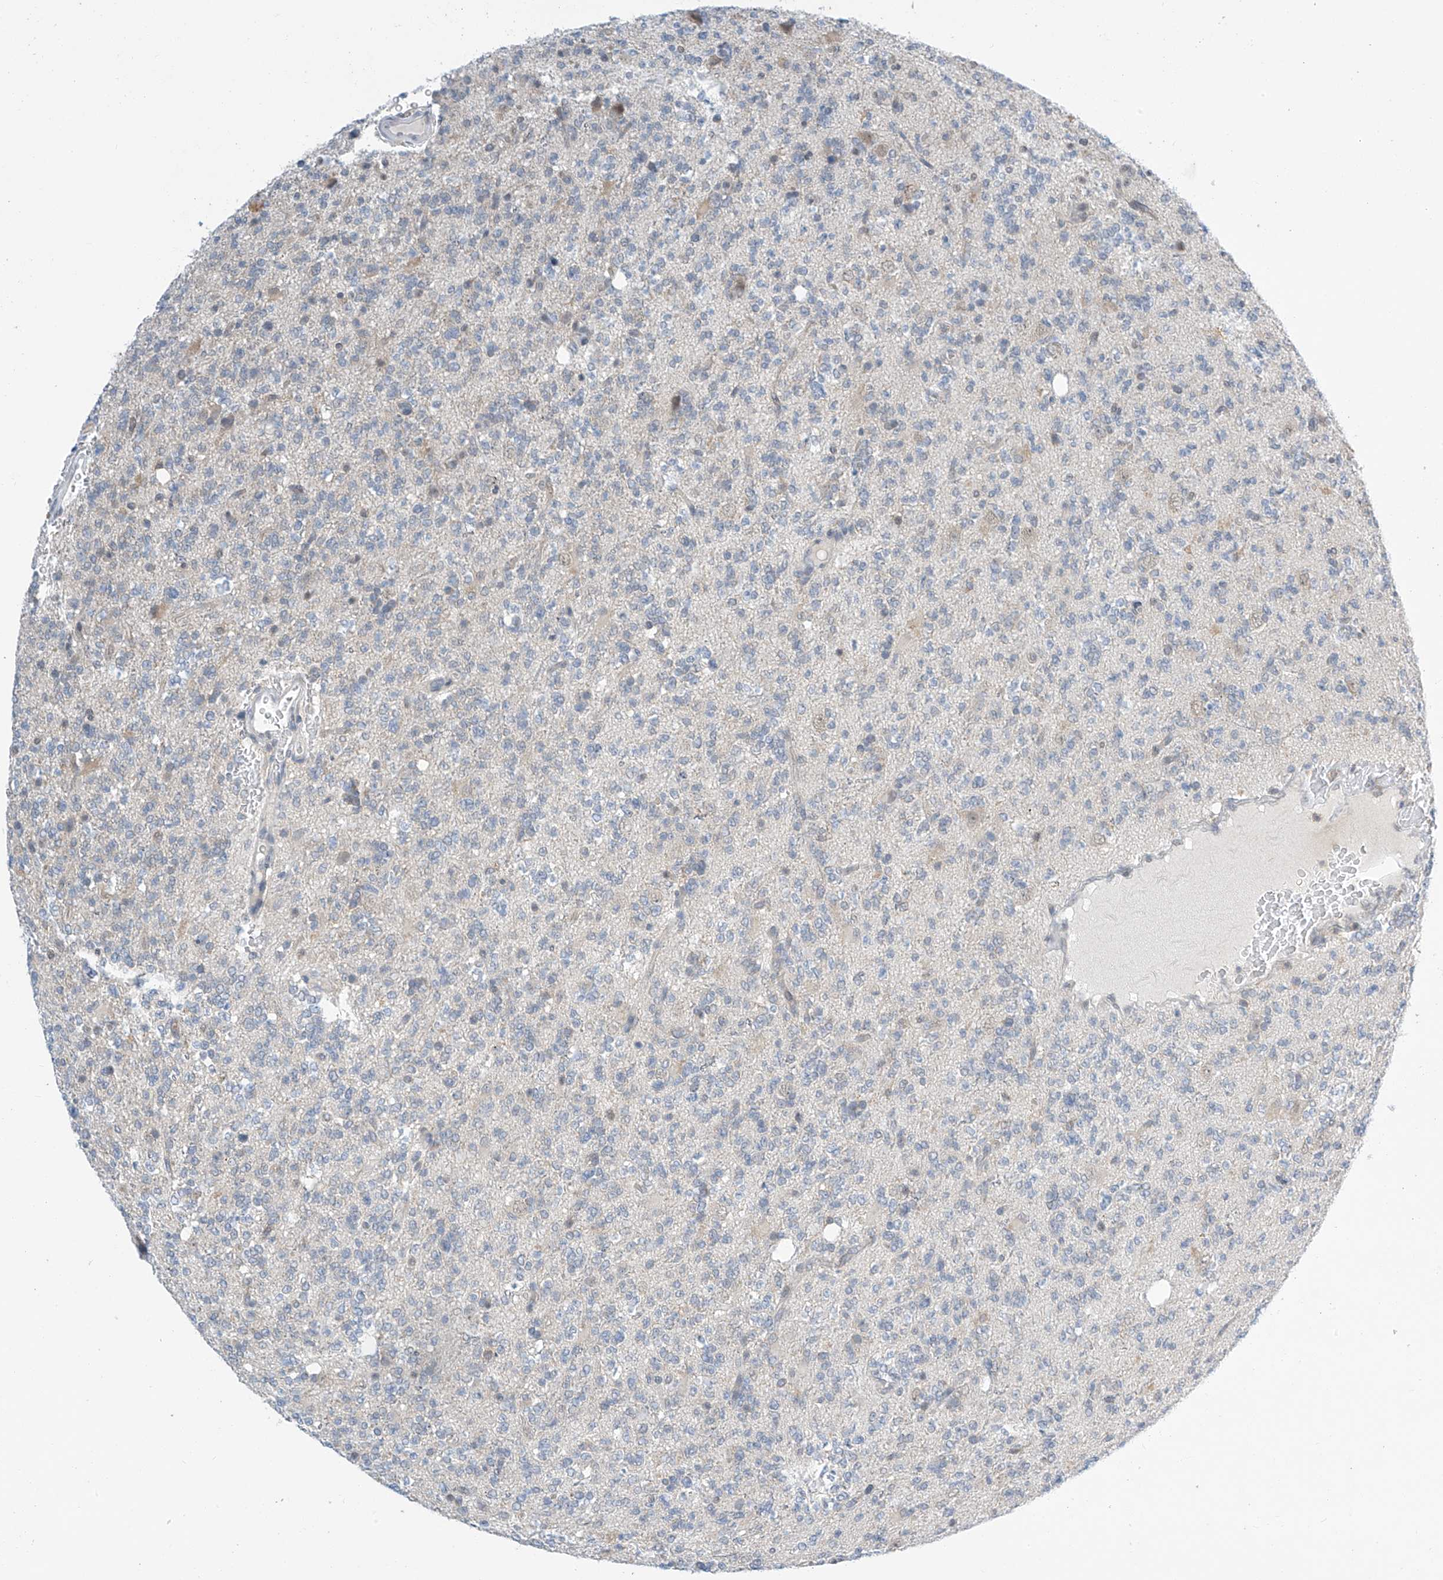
{"staining": {"intensity": "negative", "quantity": "none", "location": "none"}, "tissue": "glioma", "cell_type": "Tumor cells", "image_type": "cancer", "snomed": [{"axis": "morphology", "description": "Glioma, malignant, High grade"}, {"axis": "topography", "description": "Brain"}], "caption": "DAB (3,3'-diaminobenzidine) immunohistochemical staining of human glioma shows no significant positivity in tumor cells.", "gene": "APLF", "patient": {"sex": "female", "age": 62}}